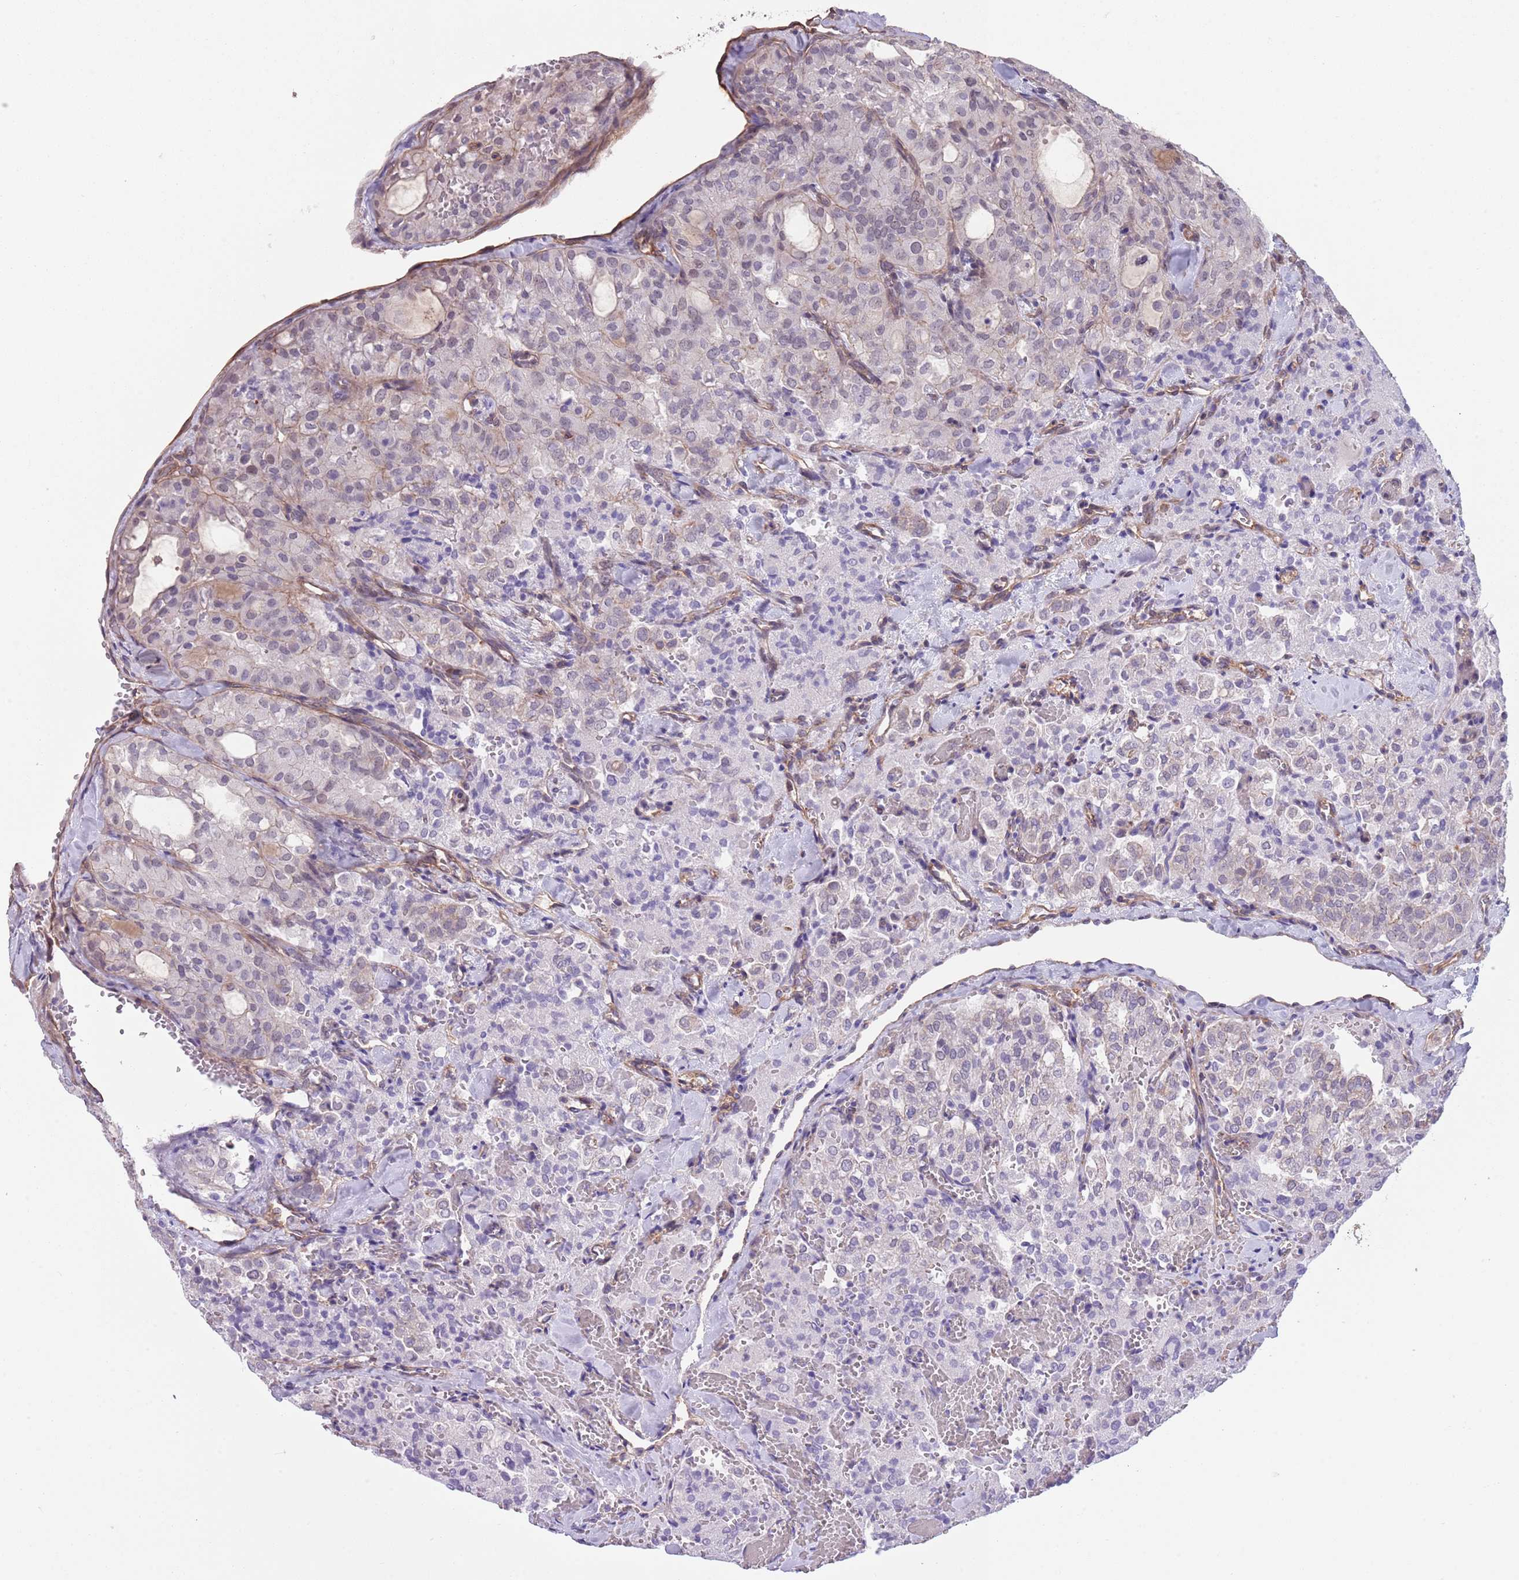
{"staining": {"intensity": "weak", "quantity": "<25%", "location": "nuclear"}, "tissue": "thyroid cancer", "cell_type": "Tumor cells", "image_type": "cancer", "snomed": [{"axis": "morphology", "description": "Follicular adenoma carcinoma, NOS"}, {"axis": "topography", "description": "Thyroid gland"}], "caption": "DAB immunohistochemical staining of human thyroid follicular adenoma carcinoma exhibits no significant positivity in tumor cells. The staining was performed using DAB to visualize the protein expression in brown, while the nuclei were stained in blue with hematoxylin (Magnification: 20x).", "gene": "CREBZF", "patient": {"sex": "male", "age": 75}}